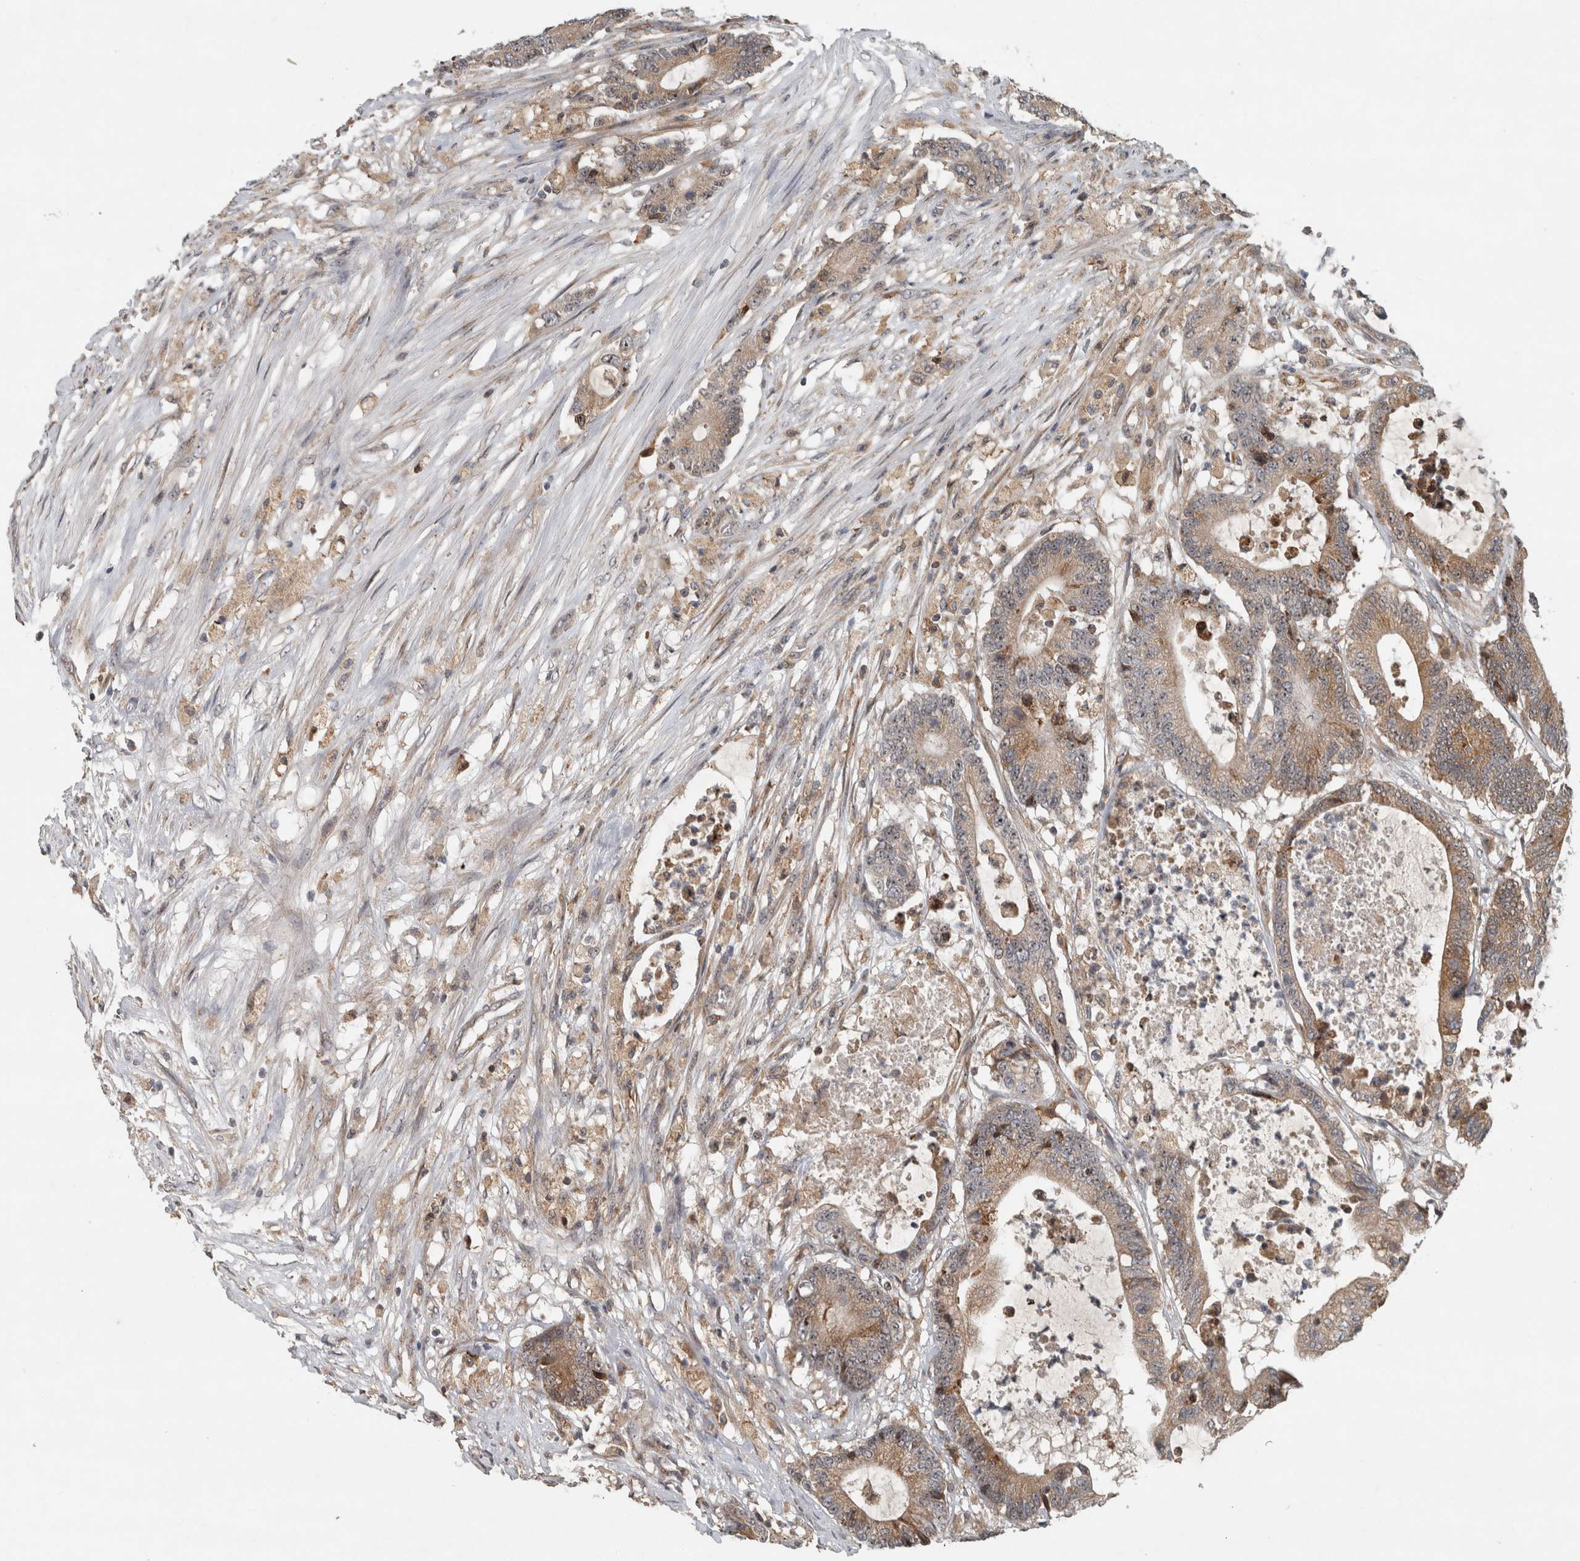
{"staining": {"intensity": "moderate", "quantity": ">75%", "location": "cytoplasmic/membranous"}, "tissue": "colorectal cancer", "cell_type": "Tumor cells", "image_type": "cancer", "snomed": [{"axis": "morphology", "description": "Adenocarcinoma, NOS"}, {"axis": "topography", "description": "Colon"}], "caption": "Colorectal cancer (adenocarcinoma) stained with DAB (3,3'-diaminobenzidine) immunohistochemistry demonstrates medium levels of moderate cytoplasmic/membranous positivity in approximately >75% of tumor cells. Nuclei are stained in blue.", "gene": "GPR137B", "patient": {"sex": "female", "age": 84}}